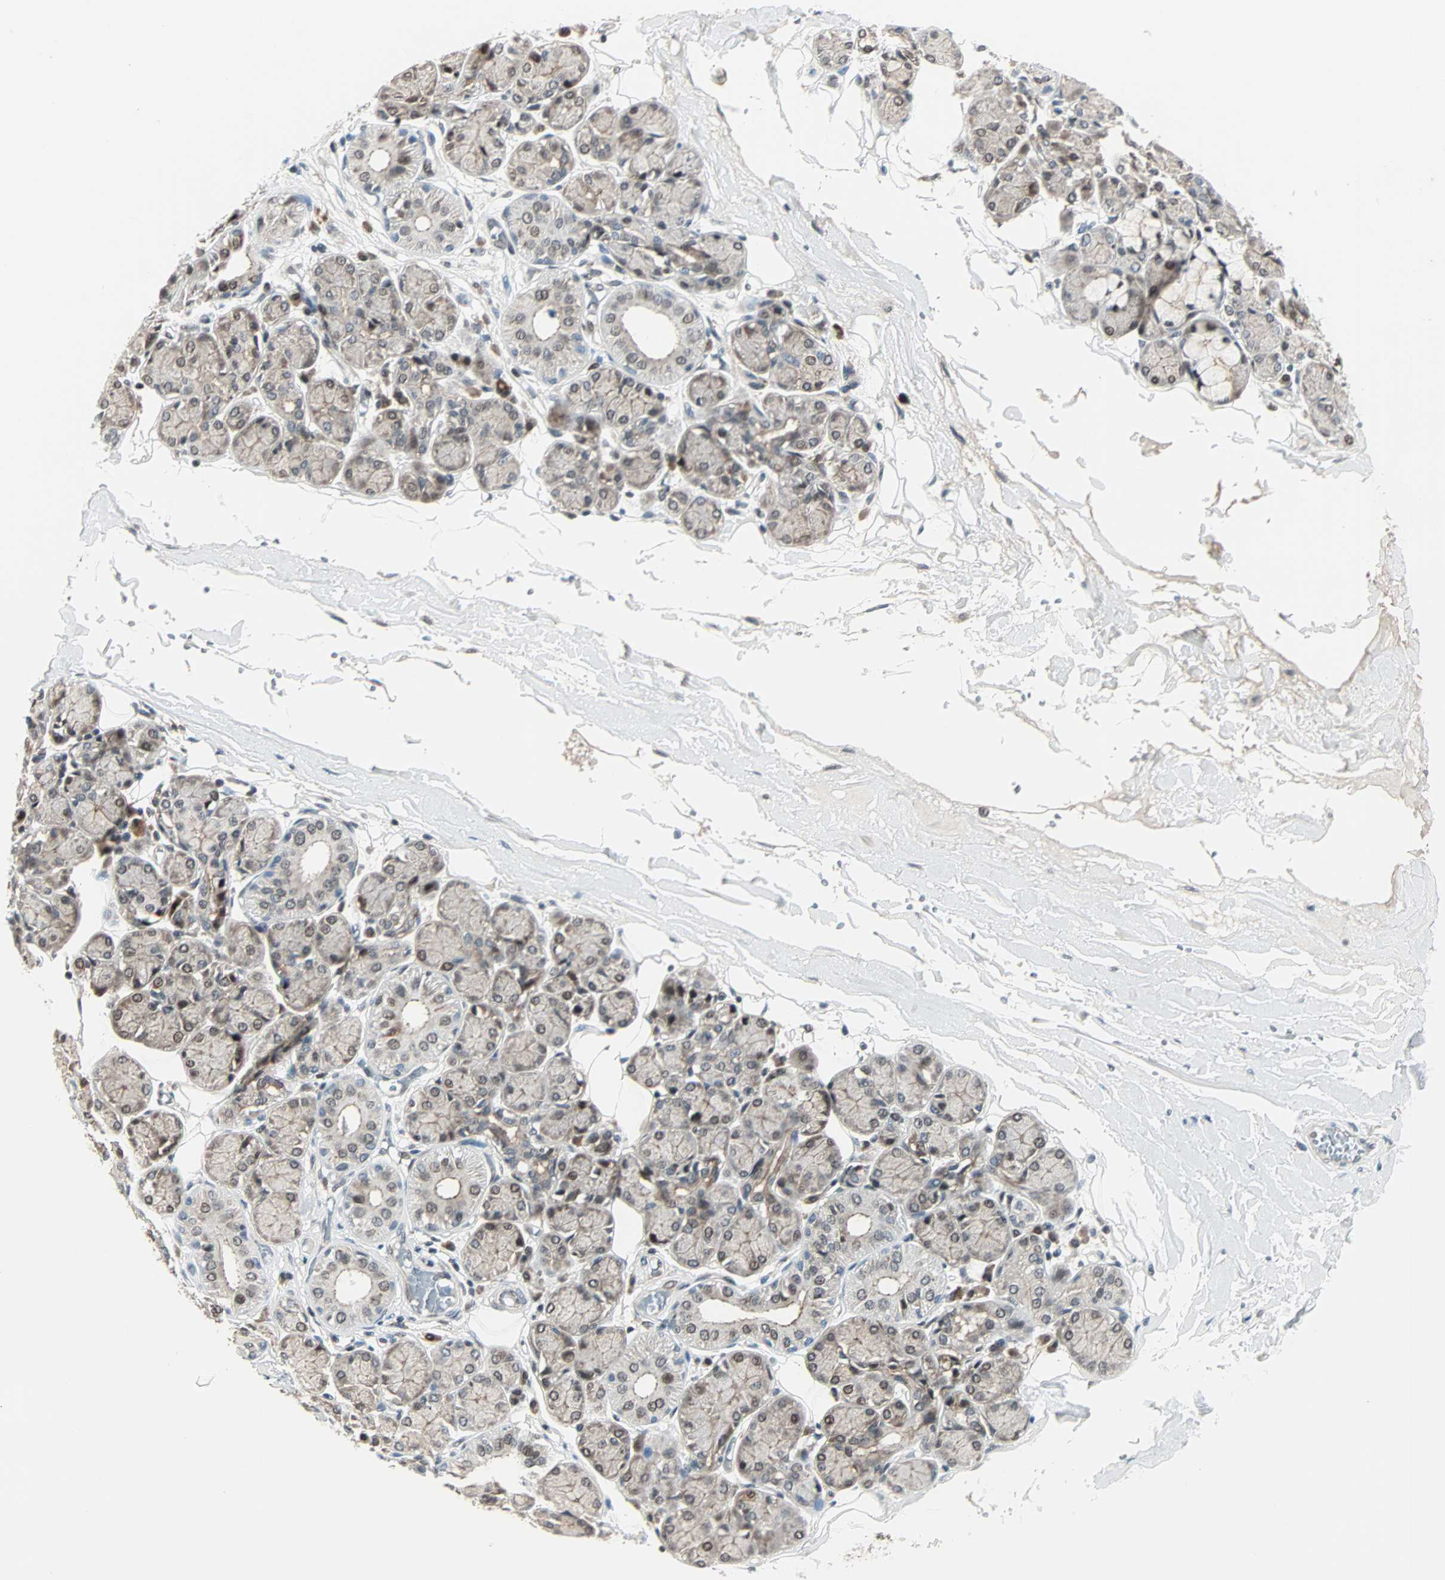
{"staining": {"intensity": "moderate", "quantity": "25%-75%", "location": "cytoplasmic/membranous,nuclear"}, "tissue": "salivary gland", "cell_type": "Glandular cells", "image_type": "normal", "snomed": [{"axis": "morphology", "description": "Normal tissue, NOS"}, {"axis": "topography", "description": "Salivary gland"}], "caption": "Immunohistochemistry staining of benign salivary gland, which exhibits medium levels of moderate cytoplasmic/membranous,nuclear staining in approximately 25%-75% of glandular cells indicating moderate cytoplasmic/membranous,nuclear protein staining. The staining was performed using DAB (3,3'-diaminobenzidine) (brown) for protein detection and nuclei were counterstained in hematoxylin (blue).", "gene": "CBX4", "patient": {"sex": "male", "age": 54}}